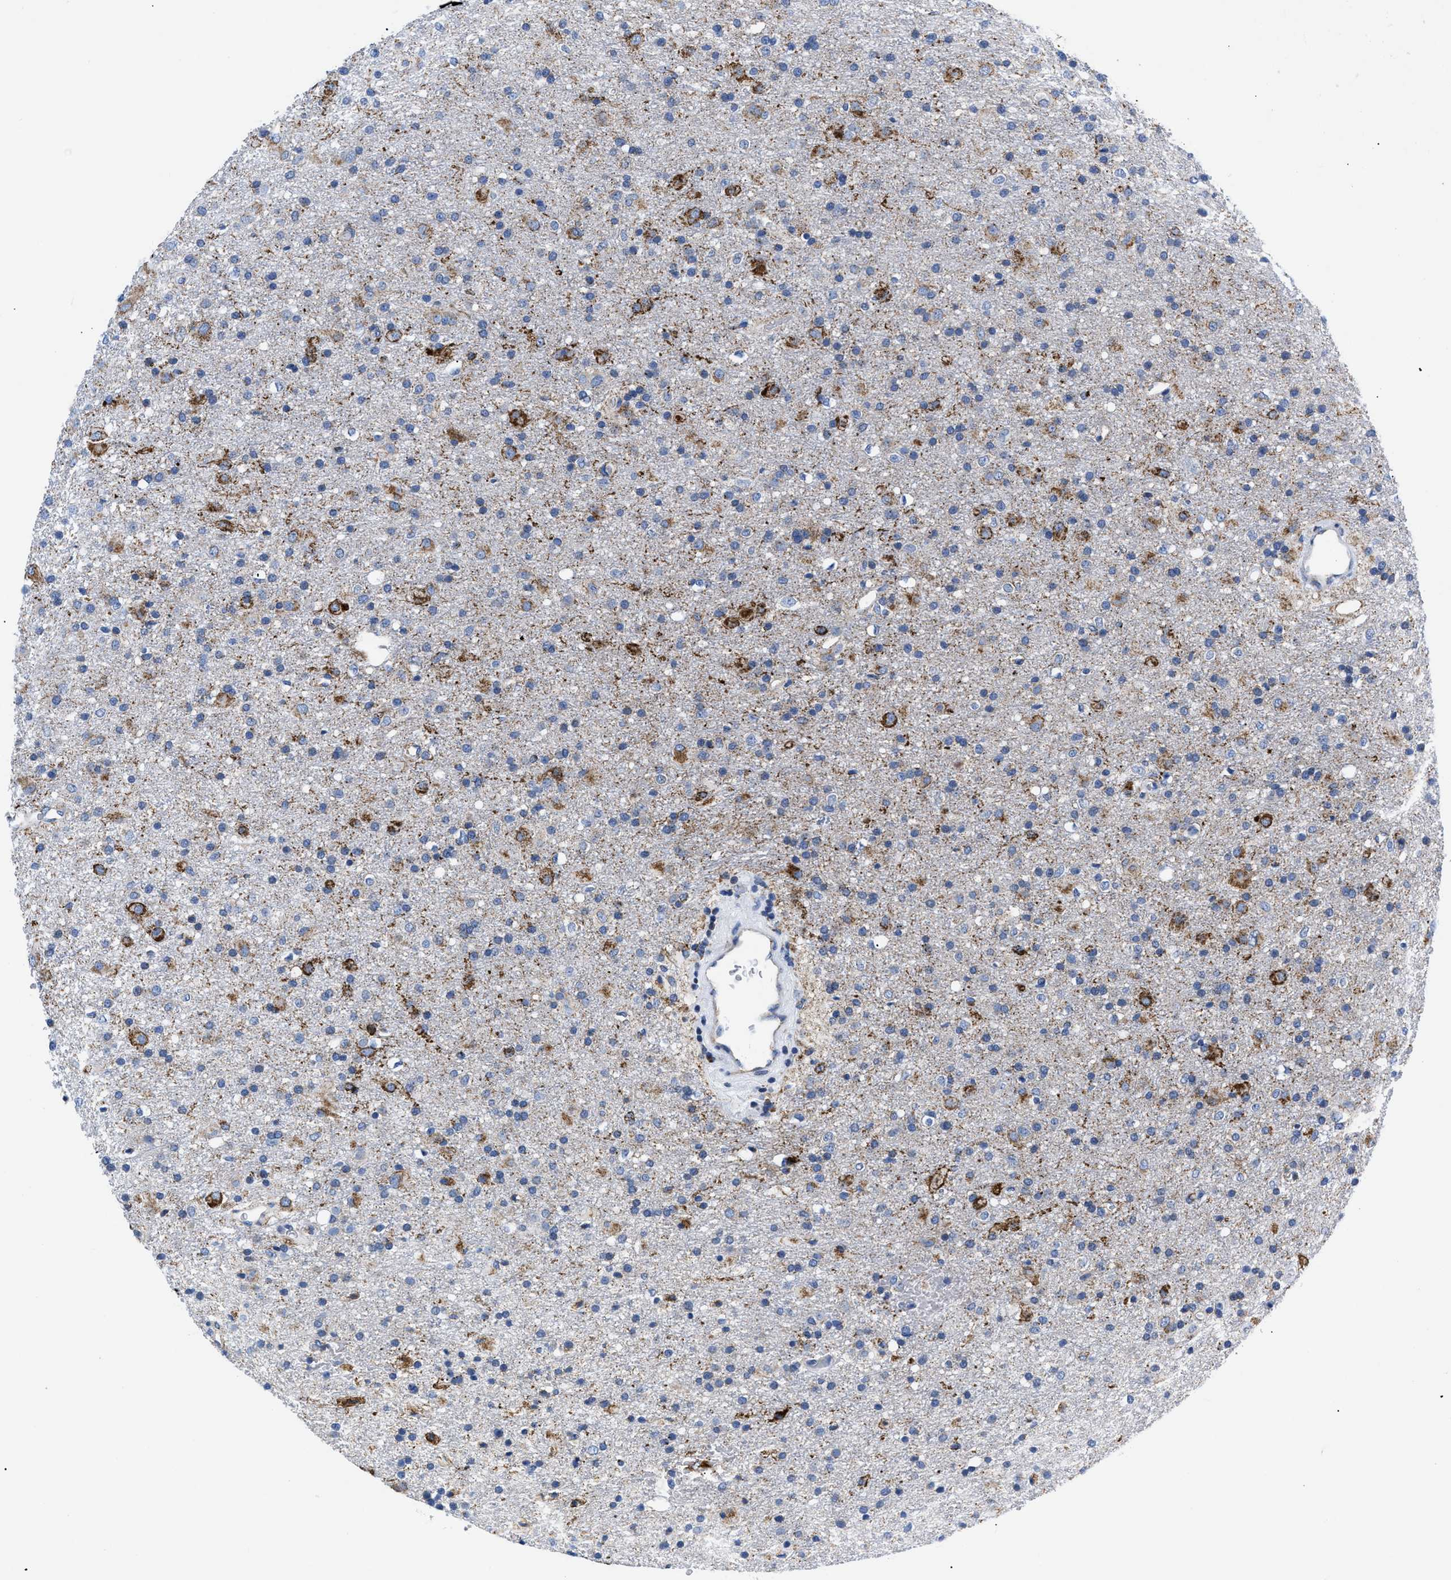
{"staining": {"intensity": "strong", "quantity": "<25%", "location": "cytoplasmic/membranous"}, "tissue": "glioma", "cell_type": "Tumor cells", "image_type": "cancer", "snomed": [{"axis": "morphology", "description": "Glioma, malignant, Low grade"}, {"axis": "topography", "description": "Brain"}], "caption": "Glioma stained with a brown dye shows strong cytoplasmic/membranous positive expression in approximately <25% of tumor cells.", "gene": "GPR149", "patient": {"sex": "male", "age": 65}}